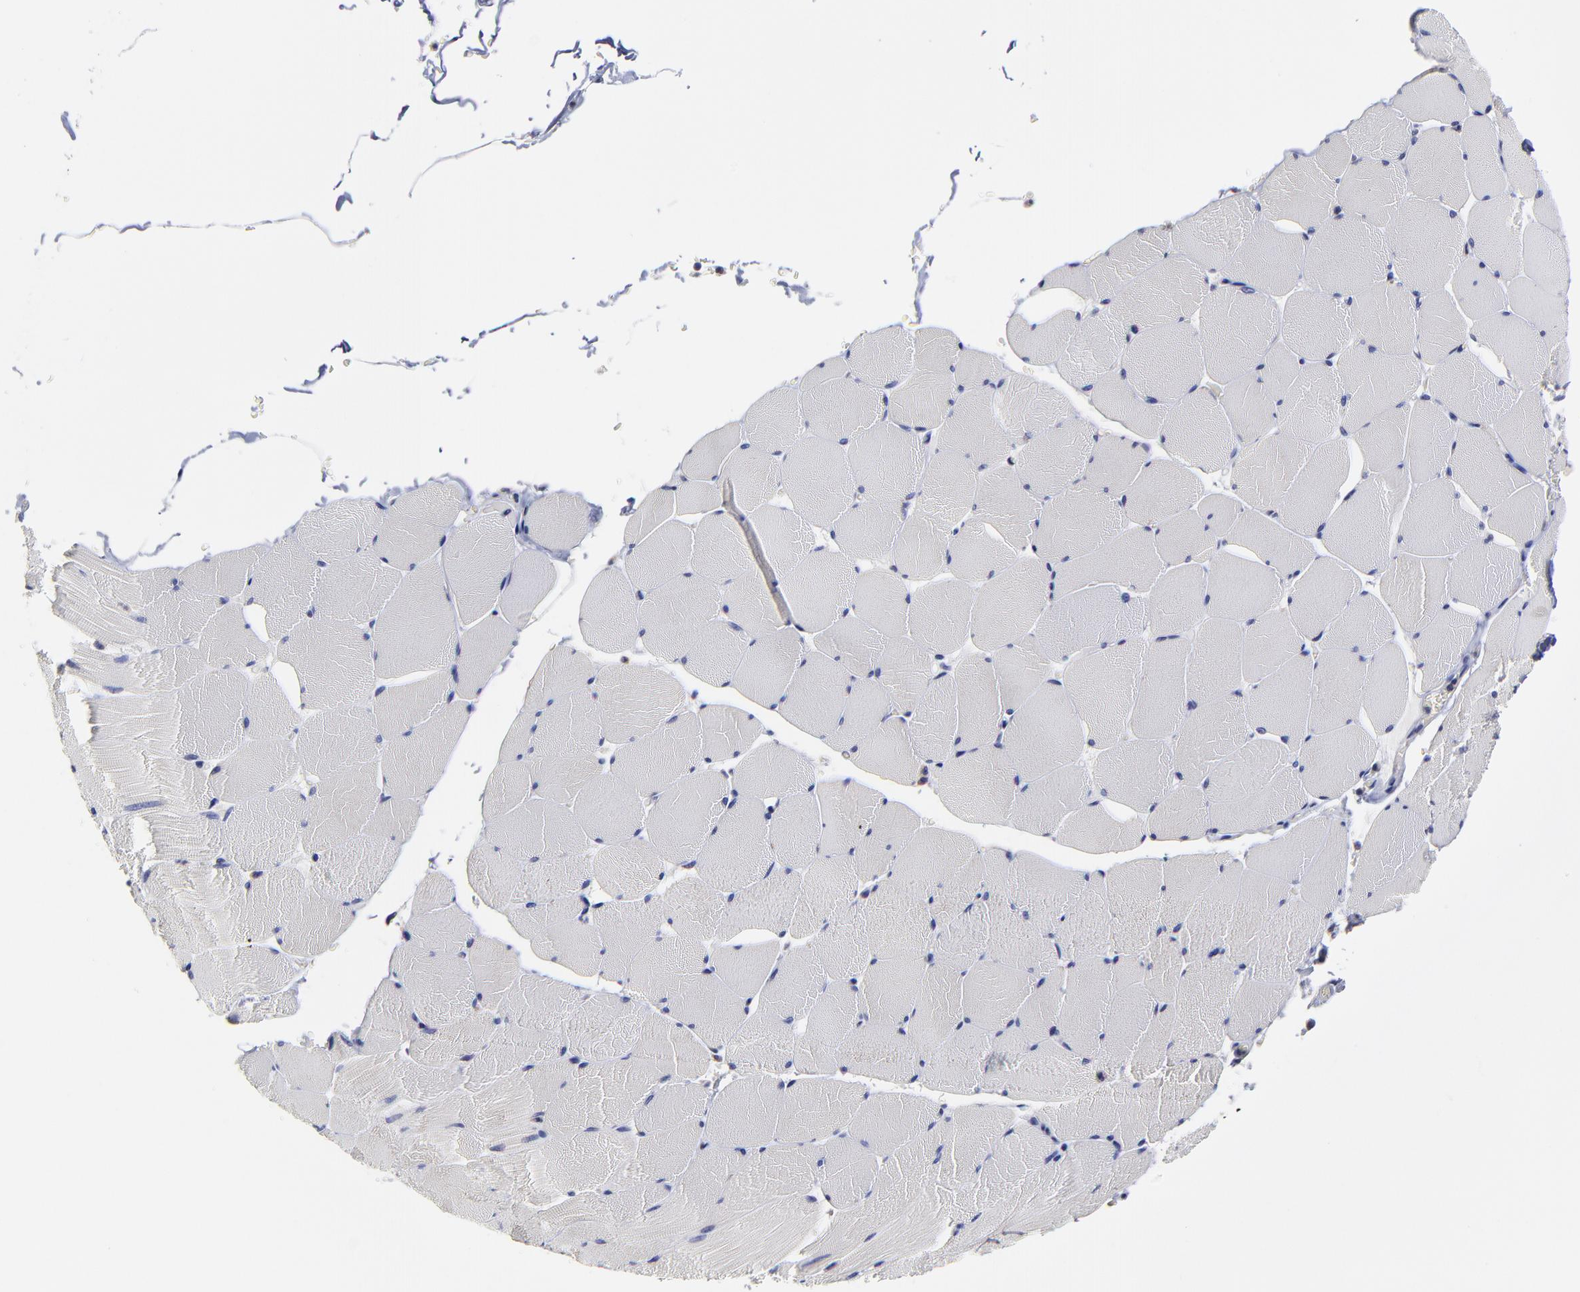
{"staining": {"intensity": "negative", "quantity": "none", "location": "none"}, "tissue": "skeletal muscle", "cell_type": "Myocytes", "image_type": "normal", "snomed": [{"axis": "morphology", "description": "Normal tissue, NOS"}, {"axis": "topography", "description": "Skeletal muscle"}], "caption": "Image shows no significant protein staining in myocytes of normal skeletal muscle. The staining is performed using DAB (3,3'-diaminobenzidine) brown chromogen with nuclei counter-stained in using hematoxylin.", "gene": "GCSAM", "patient": {"sex": "male", "age": 62}}